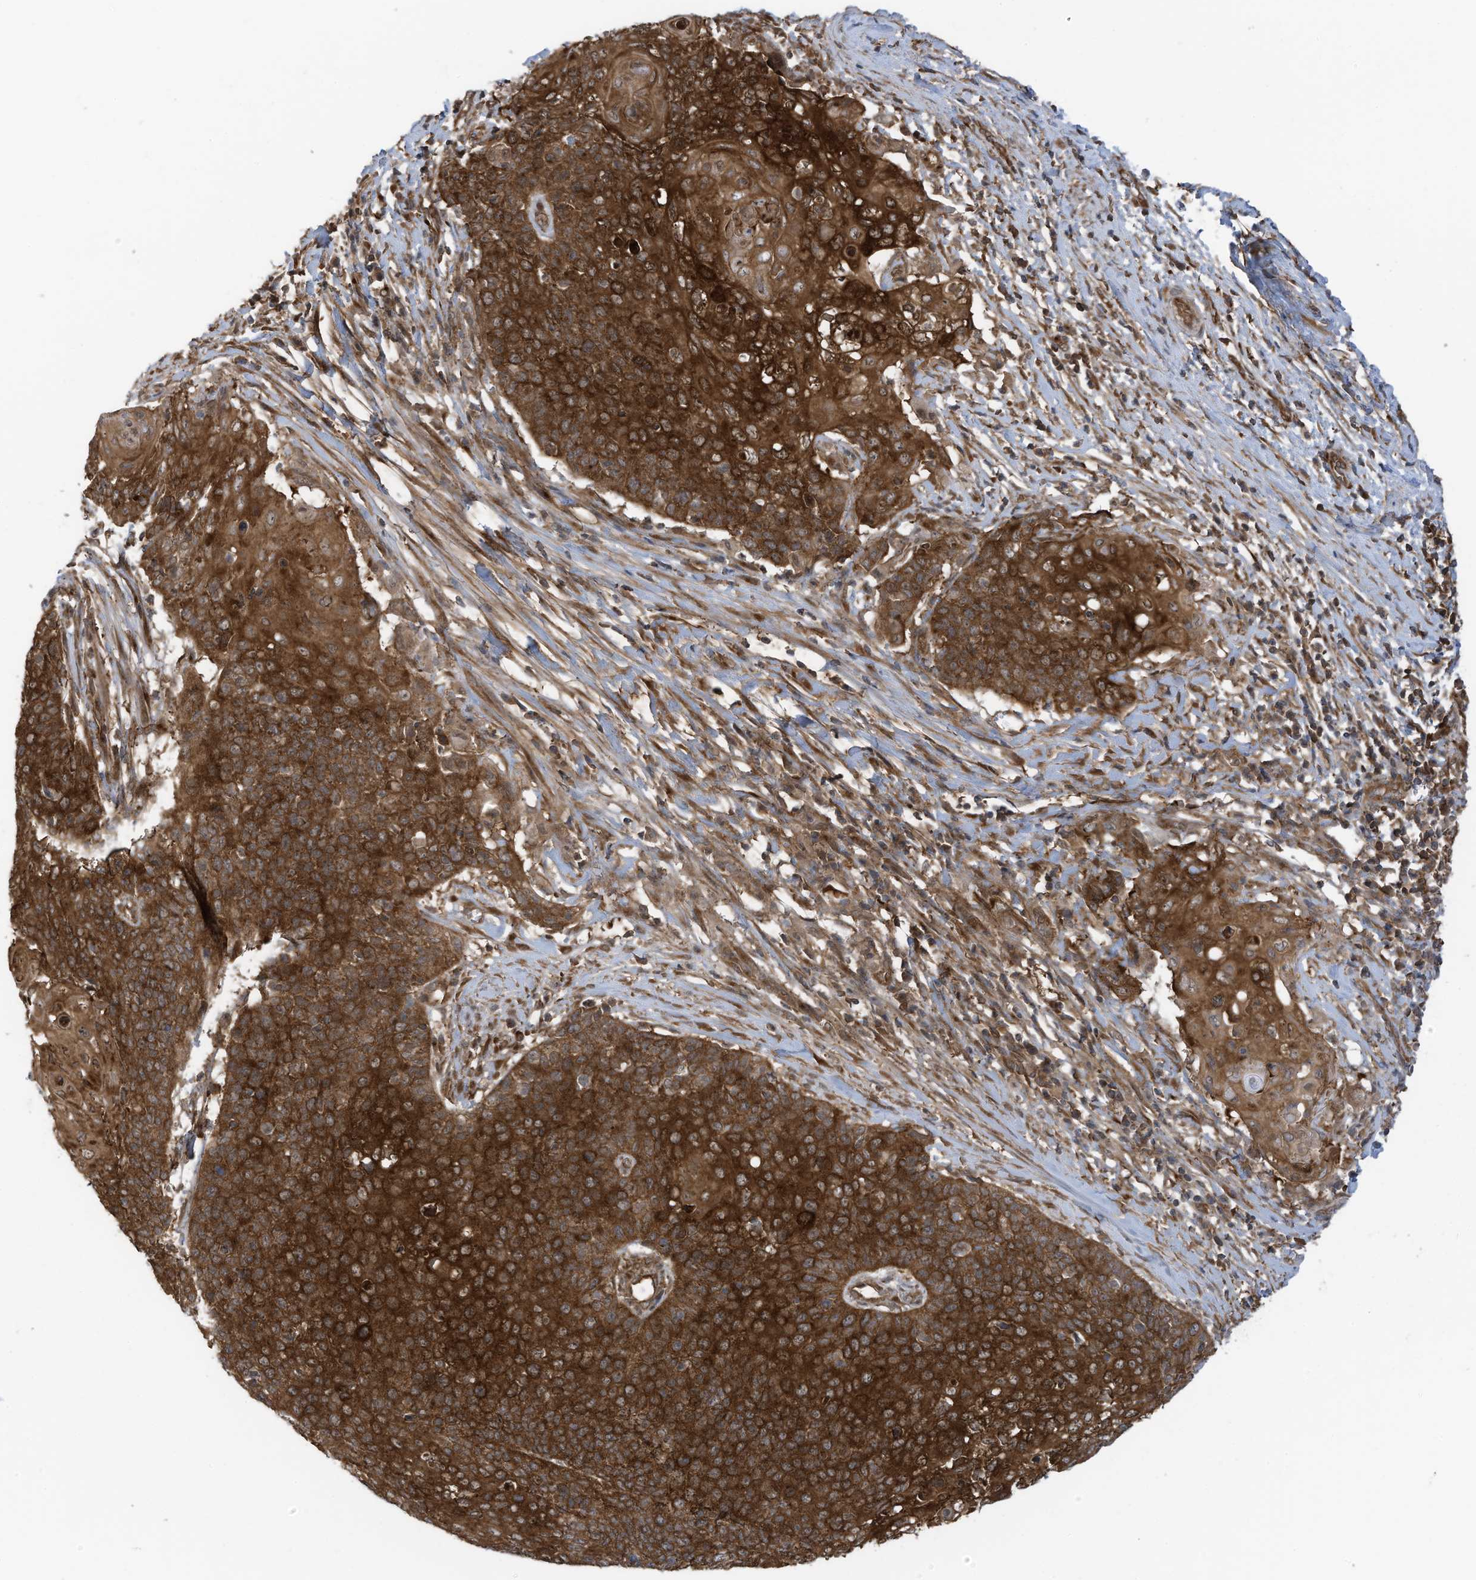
{"staining": {"intensity": "strong", "quantity": ">75%", "location": "cytoplasmic/membranous"}, "tissue": "cervical cancer", "cell_type": "Tumor cells", "image_type": "cancer", "snomed": [{"axis": "morphology", "description": "Squamous cell carcinoma, NOS"}, {"axis": "topography", "description": "Cervix"}], "caption": "Tumor cells display high levels of strong cytoplasmic/membranous positivity in approximately >75% of cells in human squamous cell carcinoma (cervical).", "gene": "REPS1", "patient": {"sex": "female", "age": 39}}